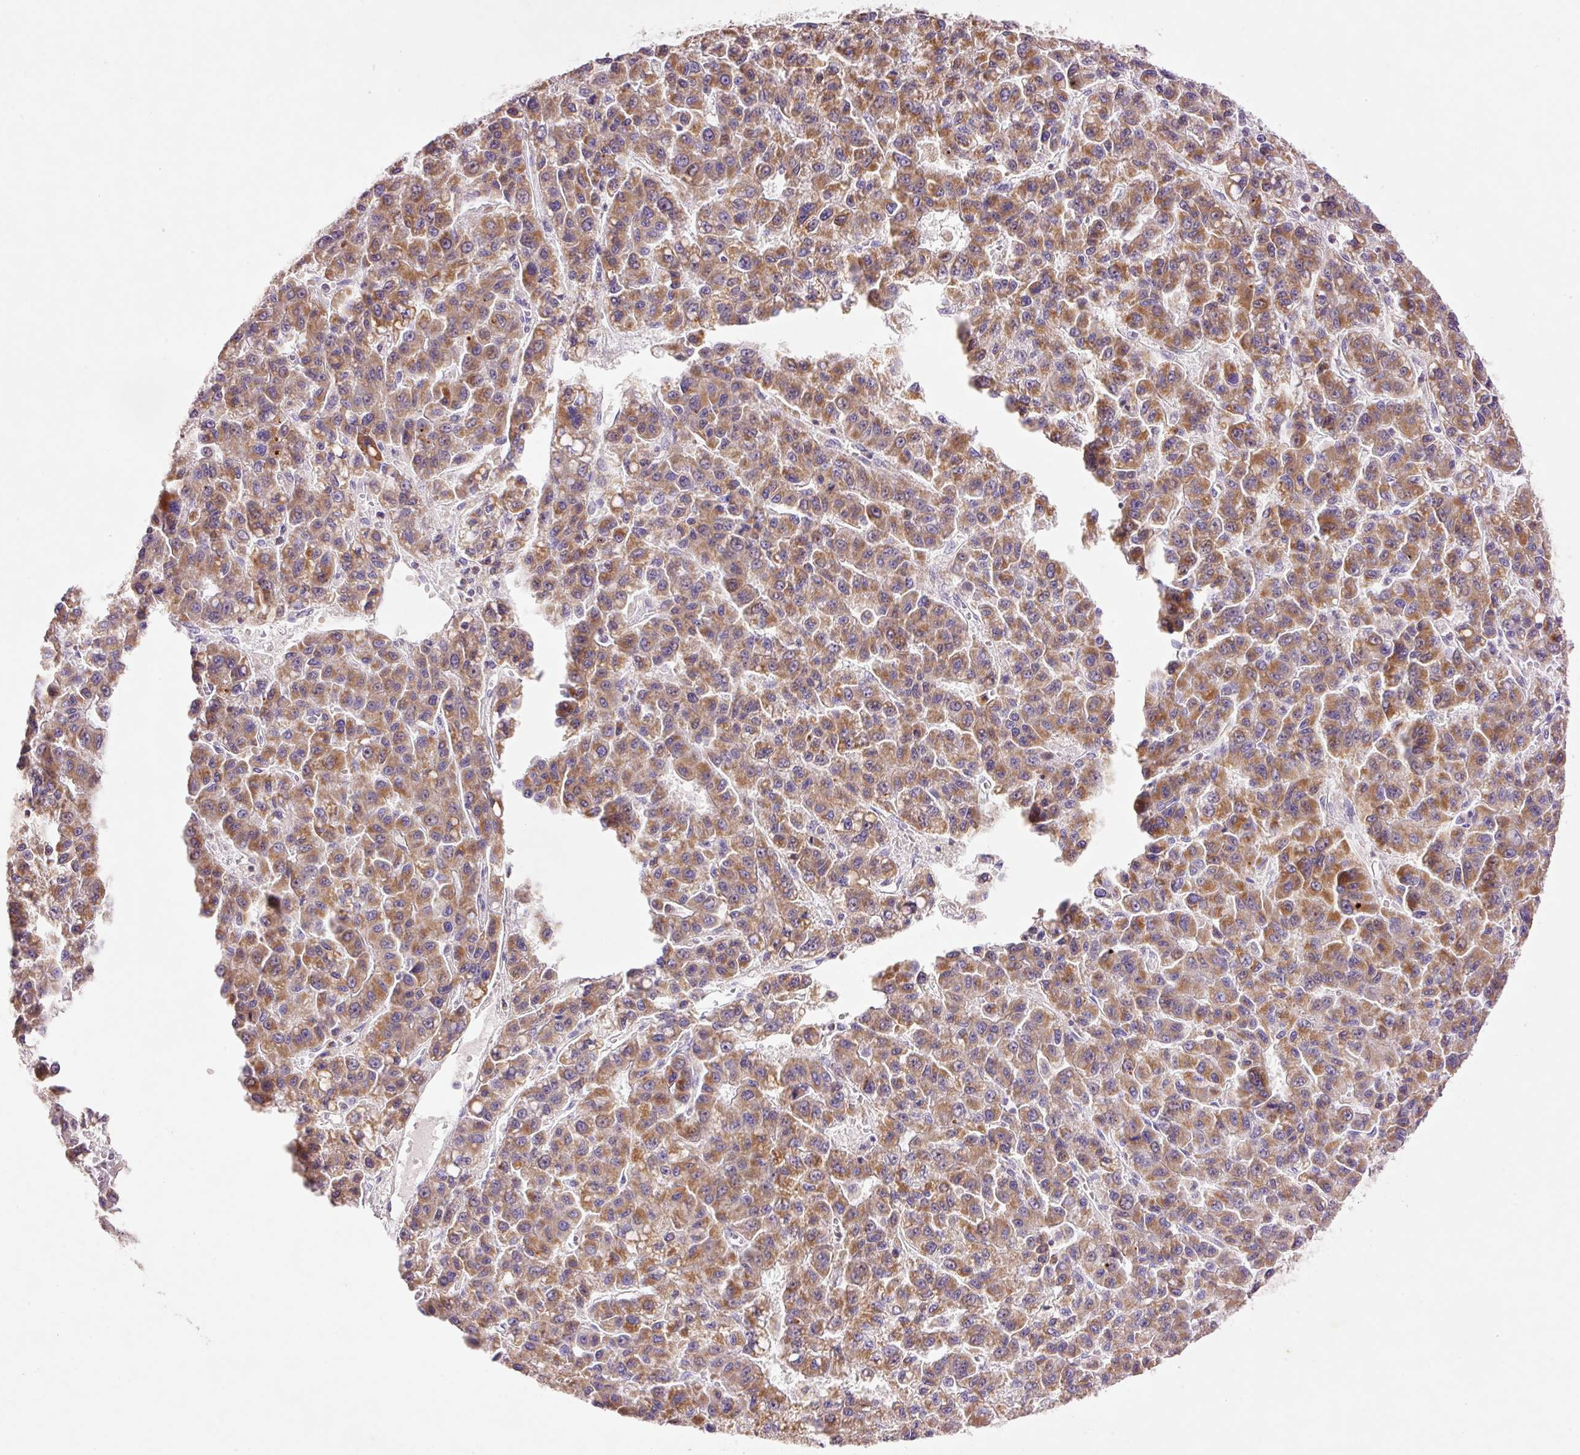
{"staining": {"intensity": "moderate", "quantity": ">75%", "location": "cytoplasmic/membranous"}, "tissue": "liver cancer", "cell_type": "Tumor cells", "image_type": "cancer", "snomed": [{"axis": "morphology", "description": "Carcinoma, Hepatocellular, NOS"}, {"axis": "topography", "description": "Liver"}], "caption": "Protein staining shows moderate cytoplasmic/membranous positivity in approximately >75% of tumor cells in liver cancer (hepatocellular carcinoma). The protein is stained brown, and the nuclei are stained in blue (DAB IHC with brightfield microscopy, high magnification).", "gene": "IMMT", "patient": {"sex": "male", "age": 70}}